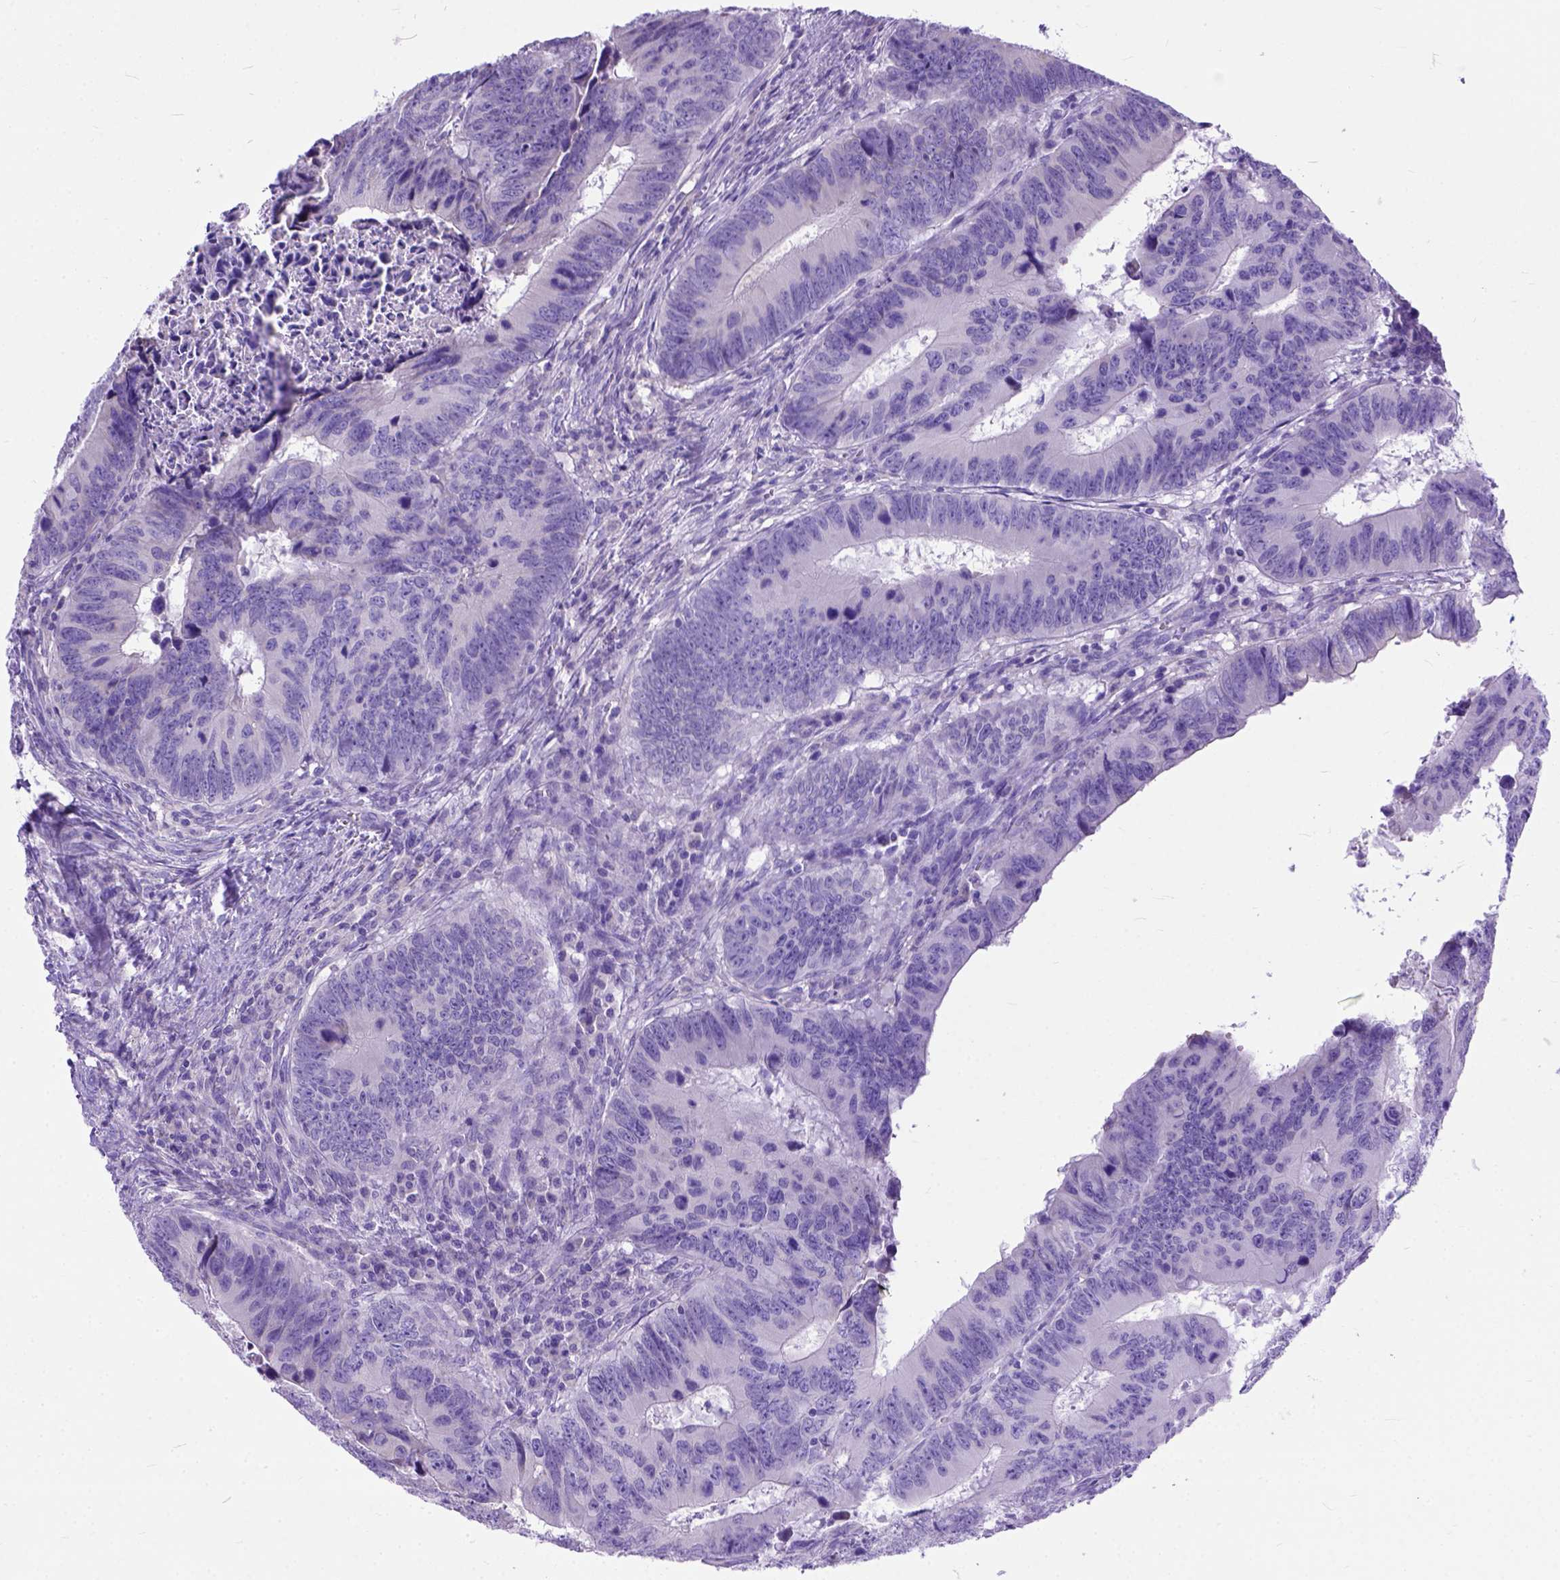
{"staining": {"intensity": "negative", "quantity": "none", "location": "none"}, "tissue": "colorectal cancer", "cell_type": "Tumor cells", "image_type": "cancer", "snomed": [{"axis": "morphology", "description": "Adenocarcinoma, NOS"}, {"axis": "topography", "description": "Colon"}], "caption": "IHC micrograph of human adenocarcinoma (colorectal) stained for a protein (brown), which demonstrates no expression in tumor cells.", "gene": "ODAD3", "patient": {"sex": "female", "age": 82}}